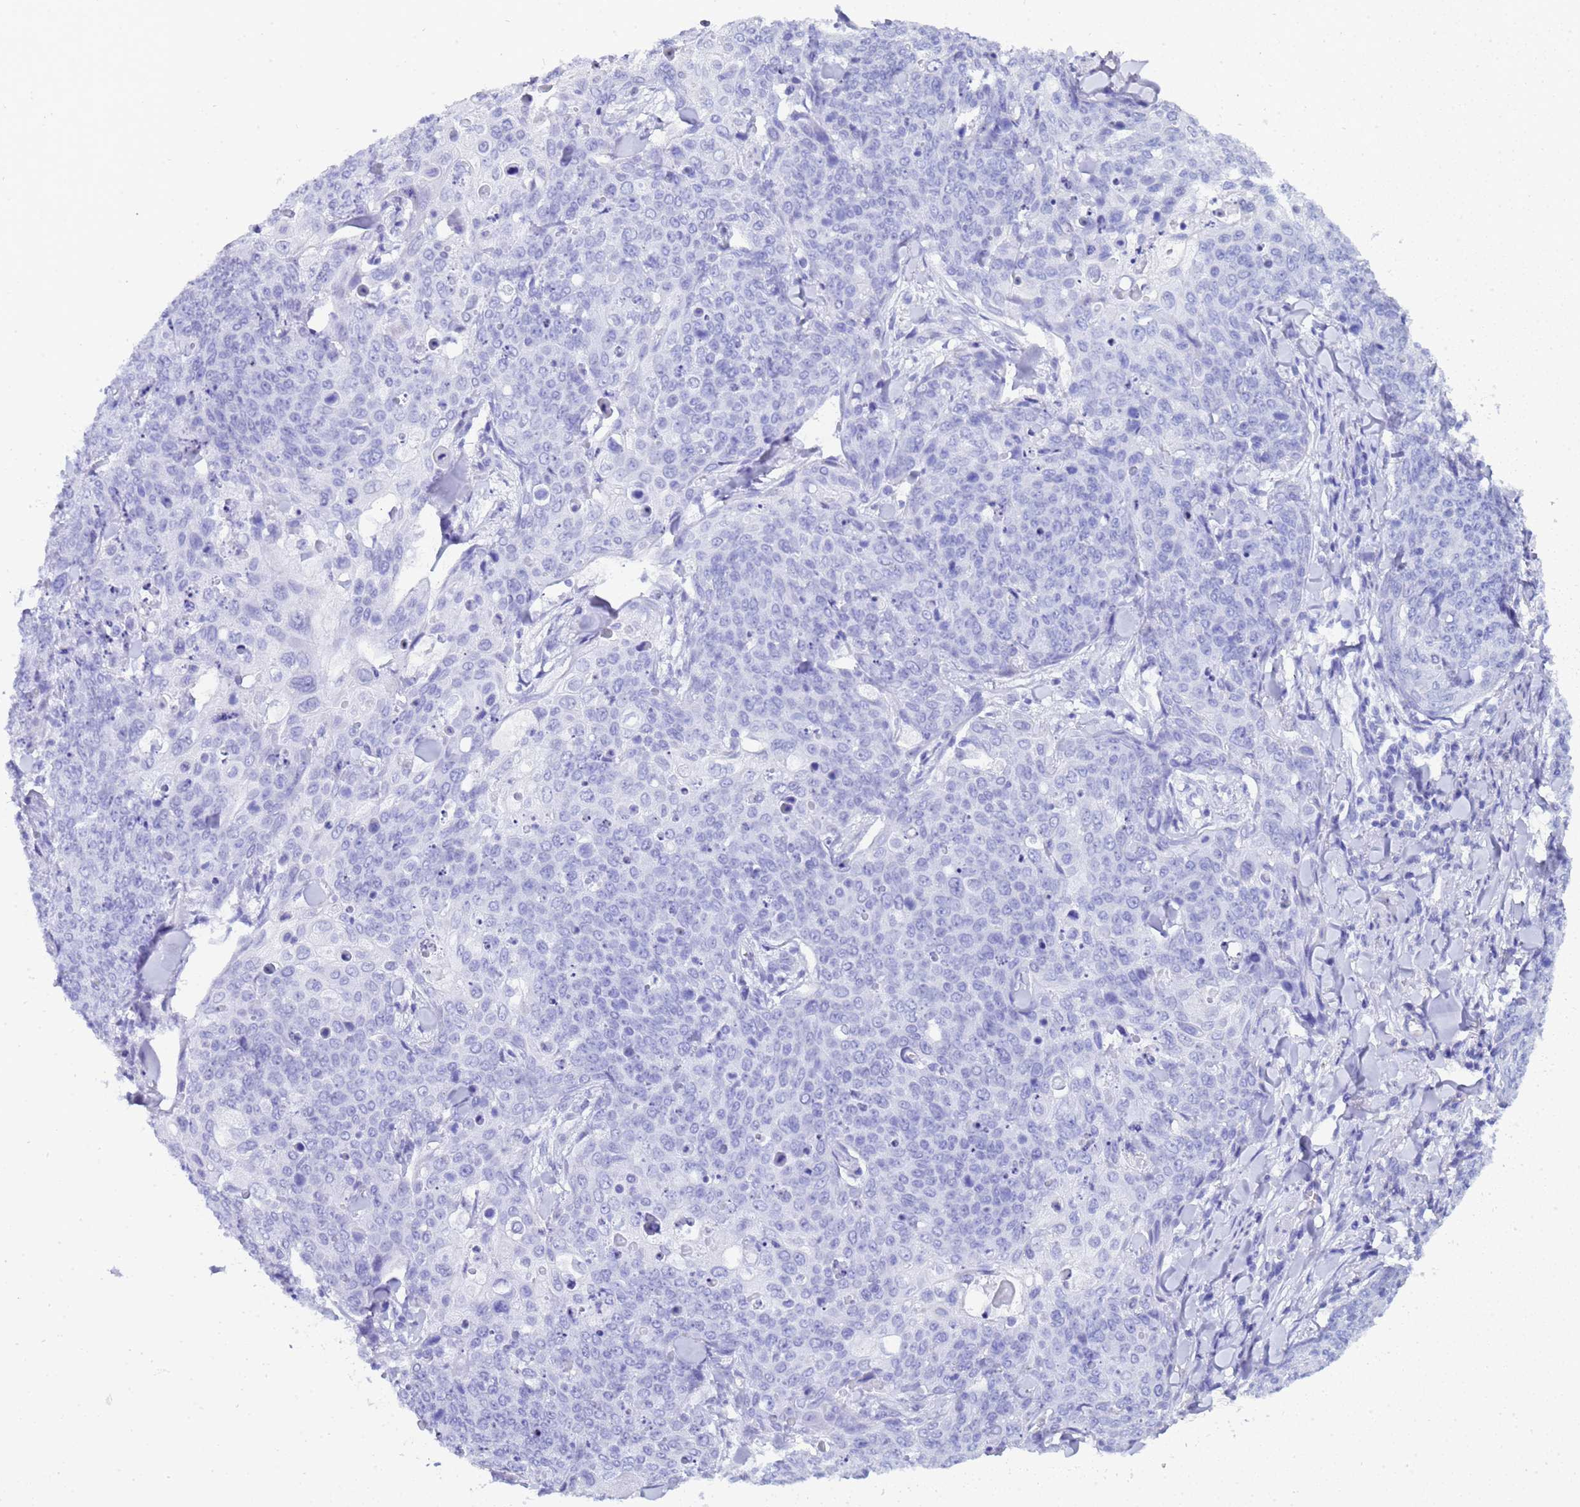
{"staining": {"intensity": "negative", "quantity": "none", "location": "none"}, "tissue": "skin cancer", "cell_type": "Tumor cells", "image_type": "cancer", "snomed": [{"axis": "morphology", "description": "Squamous cell carcinoma, NOS"}, {"axis": "topography", "description": "Skin"}, {"axis": "topography", "description": "Vulva"}], "caption": "Immunohistochemical staining of human skin cancer (squamous cell carcinoma) demonstrates no significant staining in tumor cells.", "gene": "CTRC", "patient": {"sex": "female", "age": 85}}